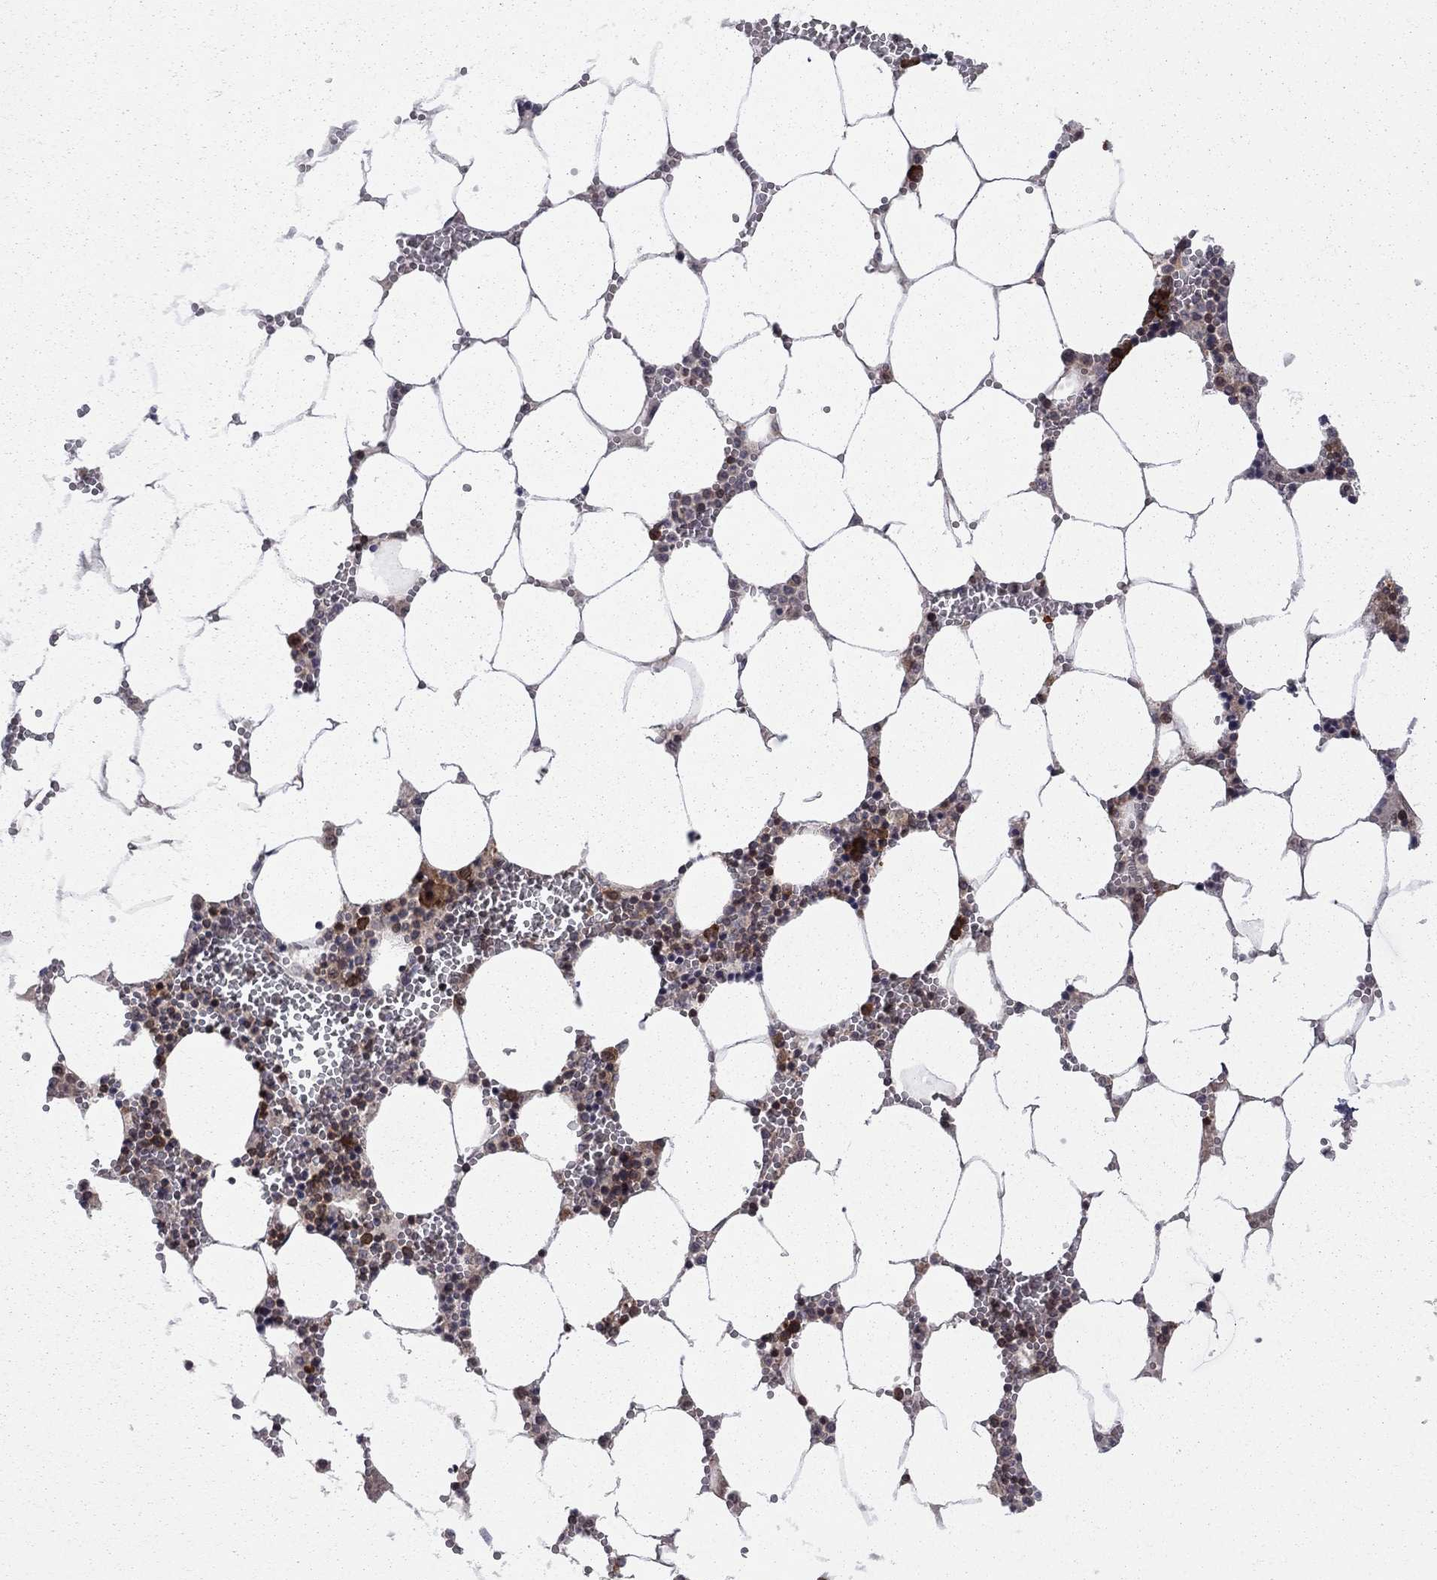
{"staining": {"intensity": "strong", "quantity": "<25%", "location": "cytoplasmic/membranous"}, "tissue": "bone marrow", "cell_type": "Hematopoietic cells", "image_type": "normal", "snomed": [{"axis": "morphology", "description": "Normal tissue, NOS"}, {"axis": "topography", "description": "Bone marrow"}], "caption": "IHC of normal human bone marrow displays medium levels of strong cytoplasmic/membranous positivity in approximately <25% of hematopoietic cells. Immunohistochemistry (ihc) stains the protein of interest in brown and the nuclei are stained blue.", "gene": "NAA50", "patient": {"sex": "female", "age": 64}}